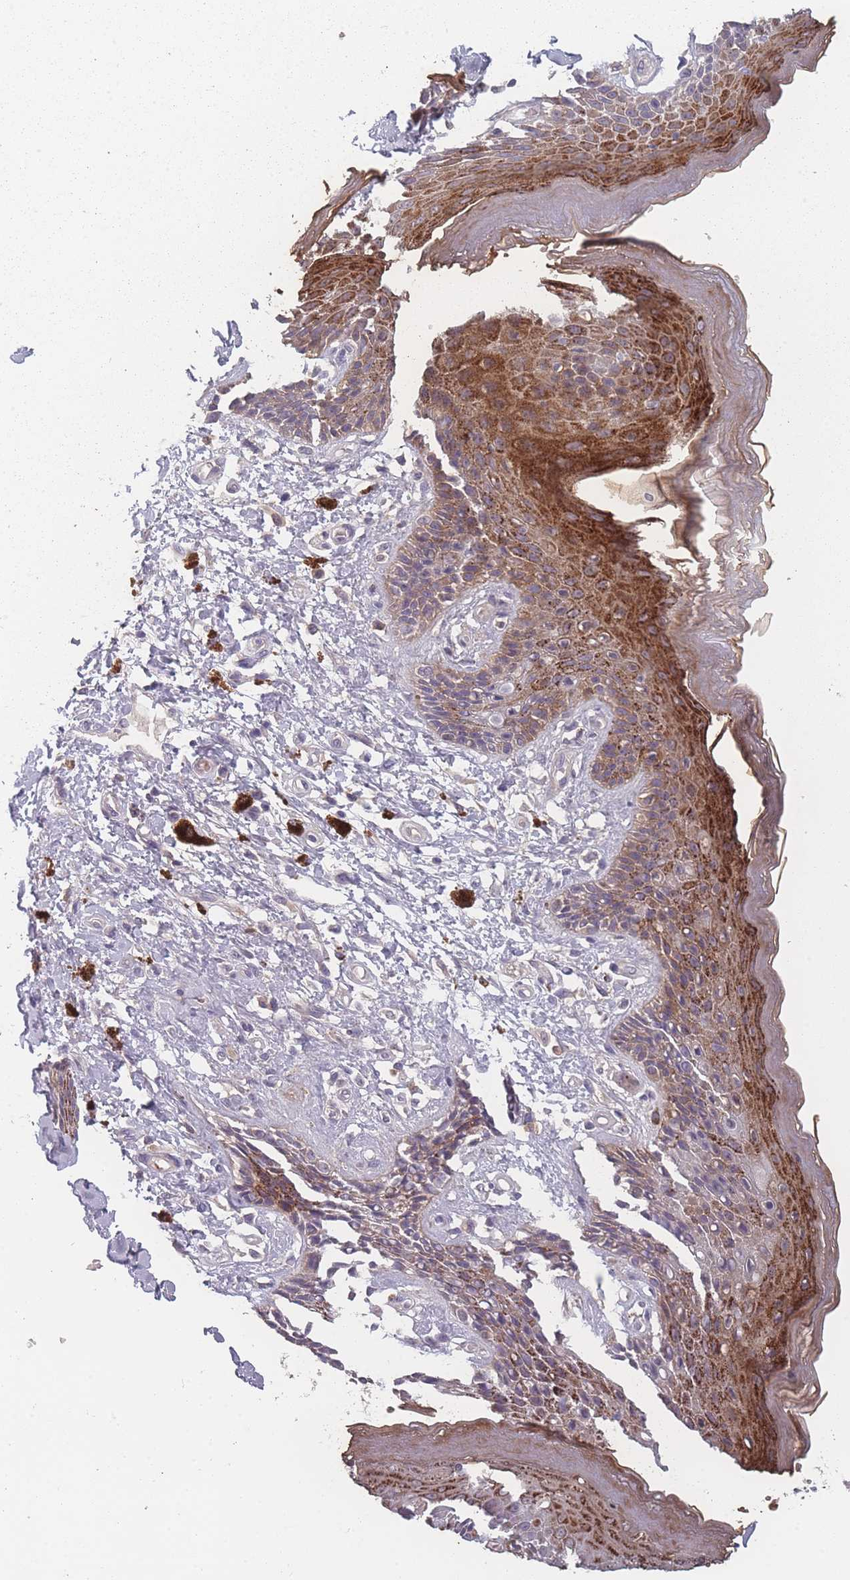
{"staining": {"intensity": "moderate", "quantity": "25%-75%", "location": "cytoplasmic/membranous"}, "tissue": "skin", "cell_type": "Epidermal cells", "image_type": "normal", "snomed": [{"axis": "morphology", "description": "Normal tissue, NOS"}, {"axis": "topography", "description": "Anal"}], "caption": "The micrograph displays staining of normal skin, revealing moderate cytoplasmic/membranous protein positivity (brown color) within epidermal cells.", "gene": "BST1", "patient": {"sex": "female", "age": 78}}